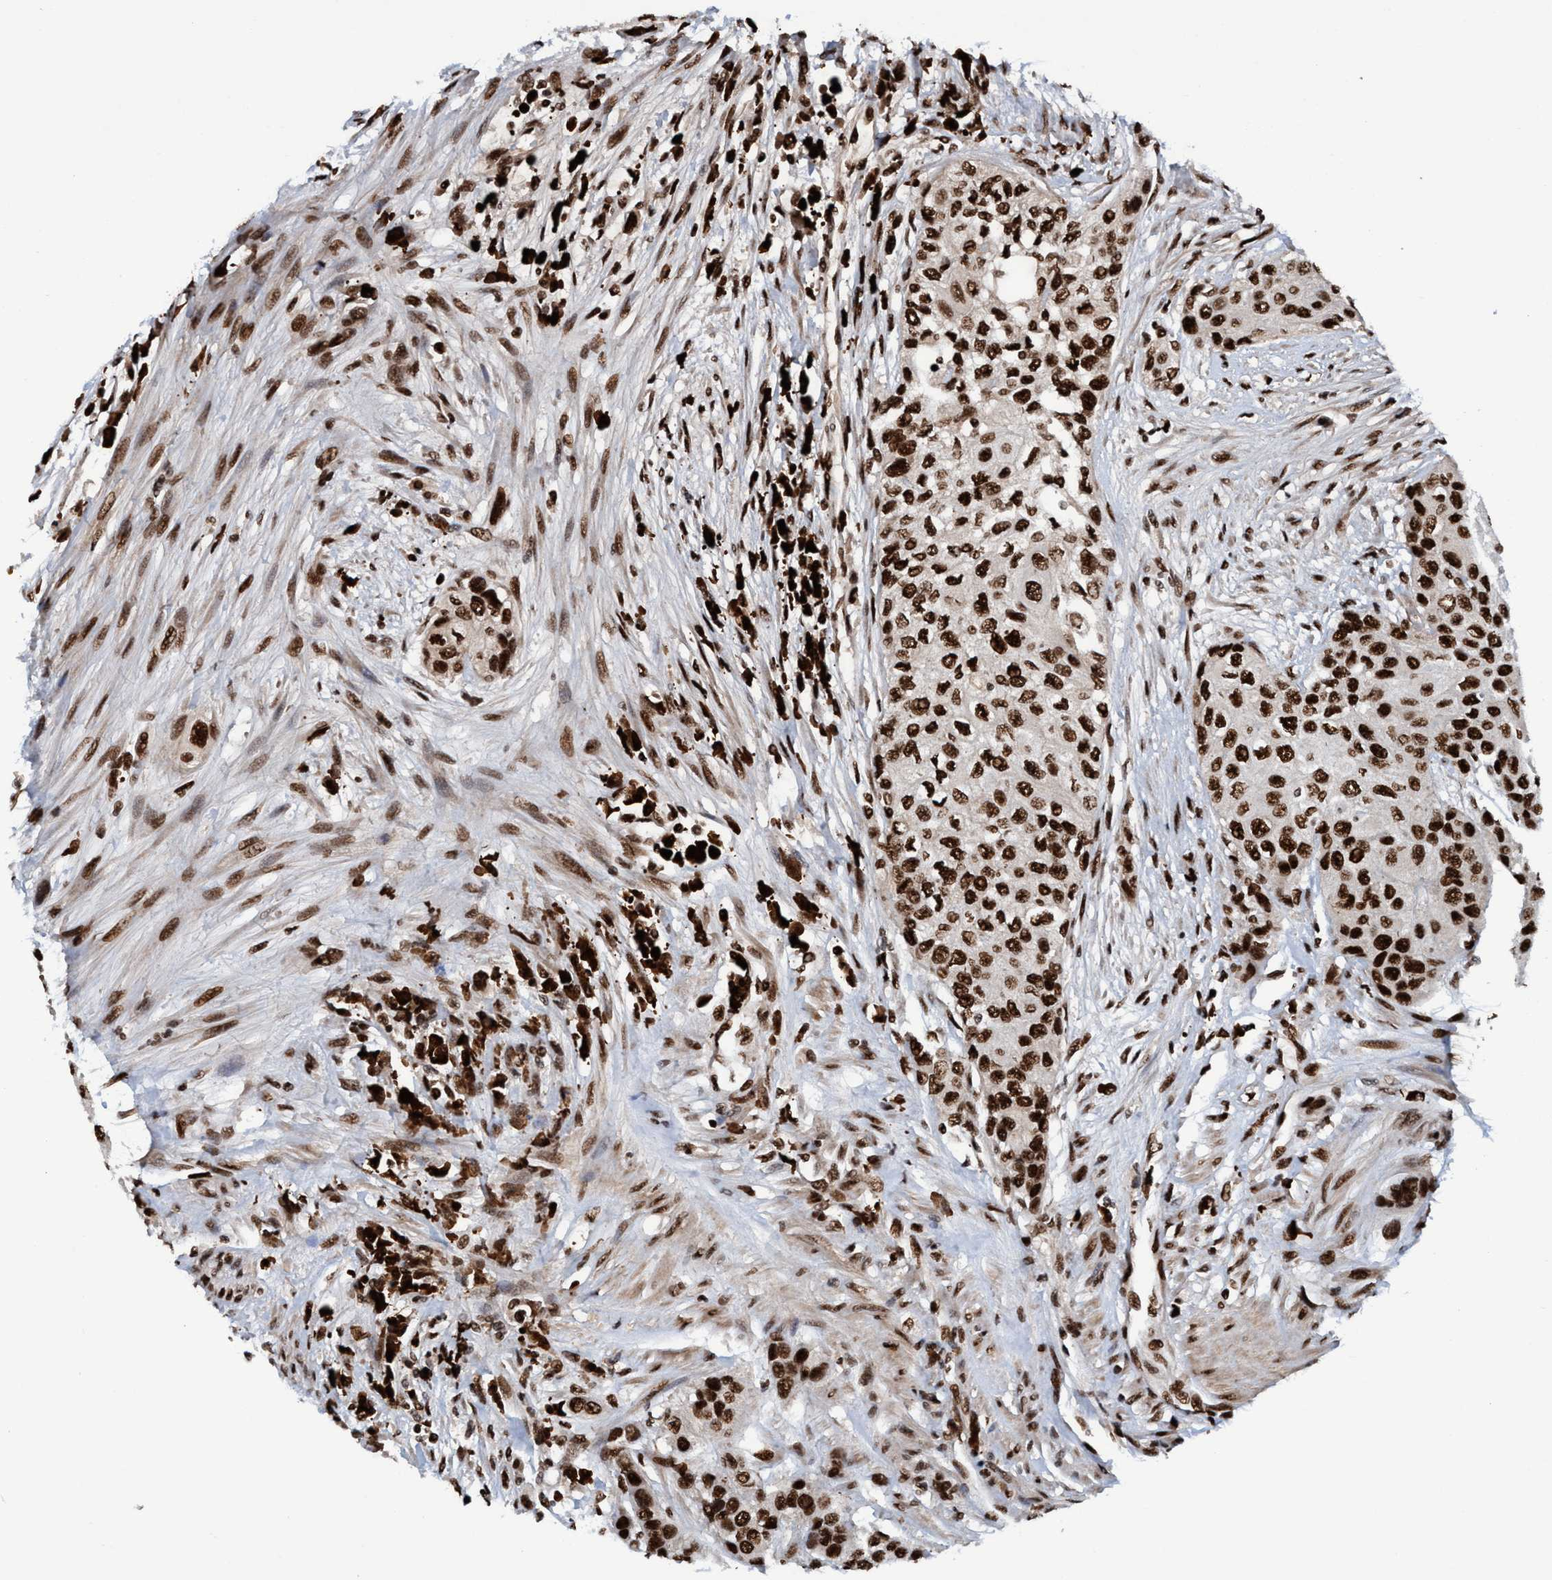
{"staining": {"intensity": "strong", "quantity": ">75%", "location": "nuclear"}, "tissue": "urothelial cancer", "cell_type": "Tumor cells", "image_type": "cancer", "snomed": [{"axis": "morphology", "description": "Urothelial carcinoma, High grade"}, {"axis": "topography", "description": "Urinary bladder"}], "caption": "High-grade urothelial carcinoma stained with DAB IHC demonstrates high levels of strong nuclear staining in approximately >75% of tumor cells. (DAB (3,3'-diaminobenzidine) IHC, brown staining for protein, blue staining for nuclei).", "gene": "TOPBP1", "patient": {"sex": "female", "age": 56}}